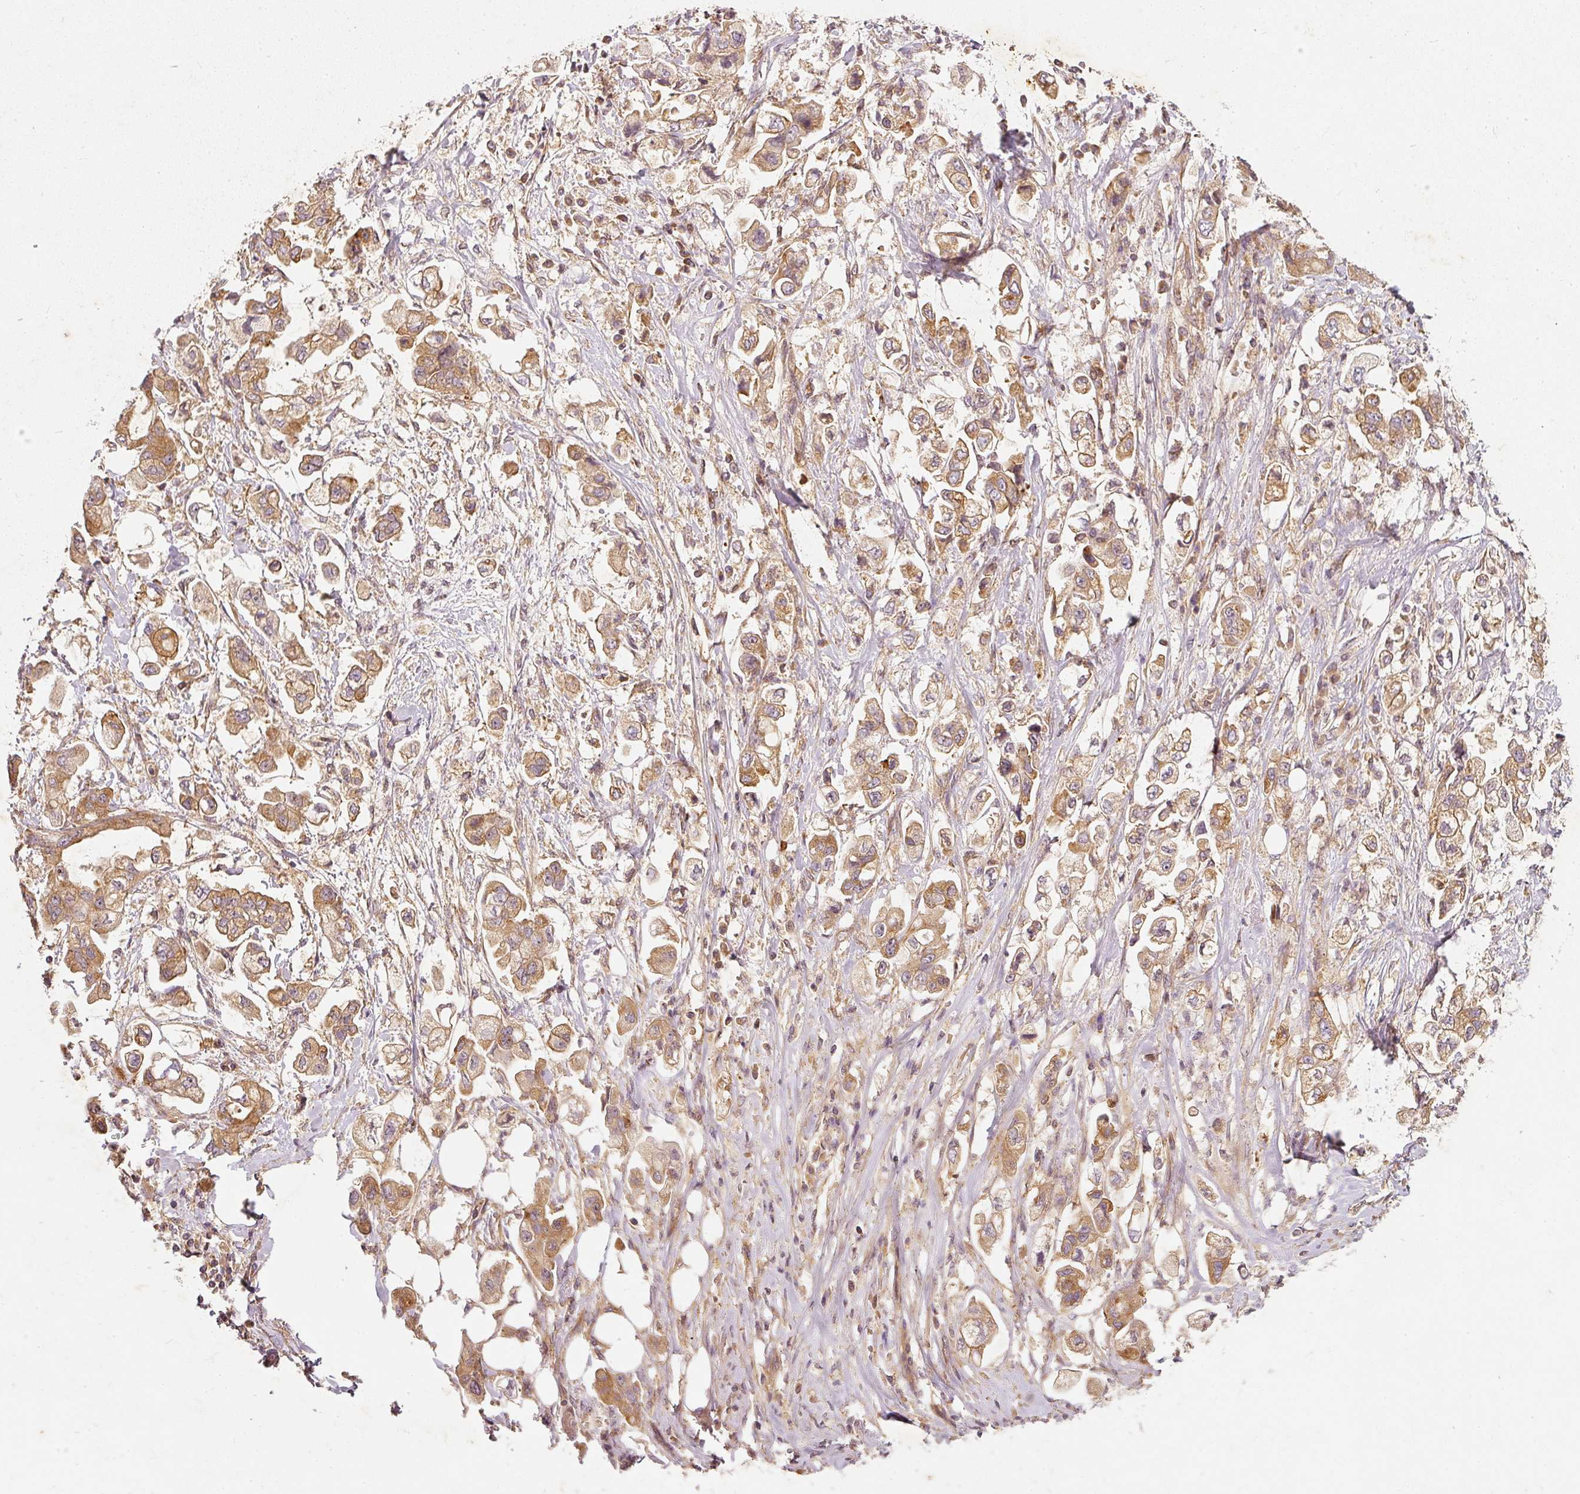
{"staining": {"intensity": "moderate", "quantity": ">75%", "location": "cytoplasmic/membranous"}, "tissue": "stomach cancer", "cell_type": "Tumor cells", "image_type": "cancer", "snomed": [{"axis": "morphology", "description": "Adenocarcinoma, NOS"}, {"axis": "topography", "description": "Stomach"}], "caption": "Tumor cells show medium levels of moderate cytoplasmic/membranous expression in about >75% of cells in human stomach cancer (adenocarcinoma).", "gene": "ZNF580", "patient": {"sex": "male", "age": 62}}